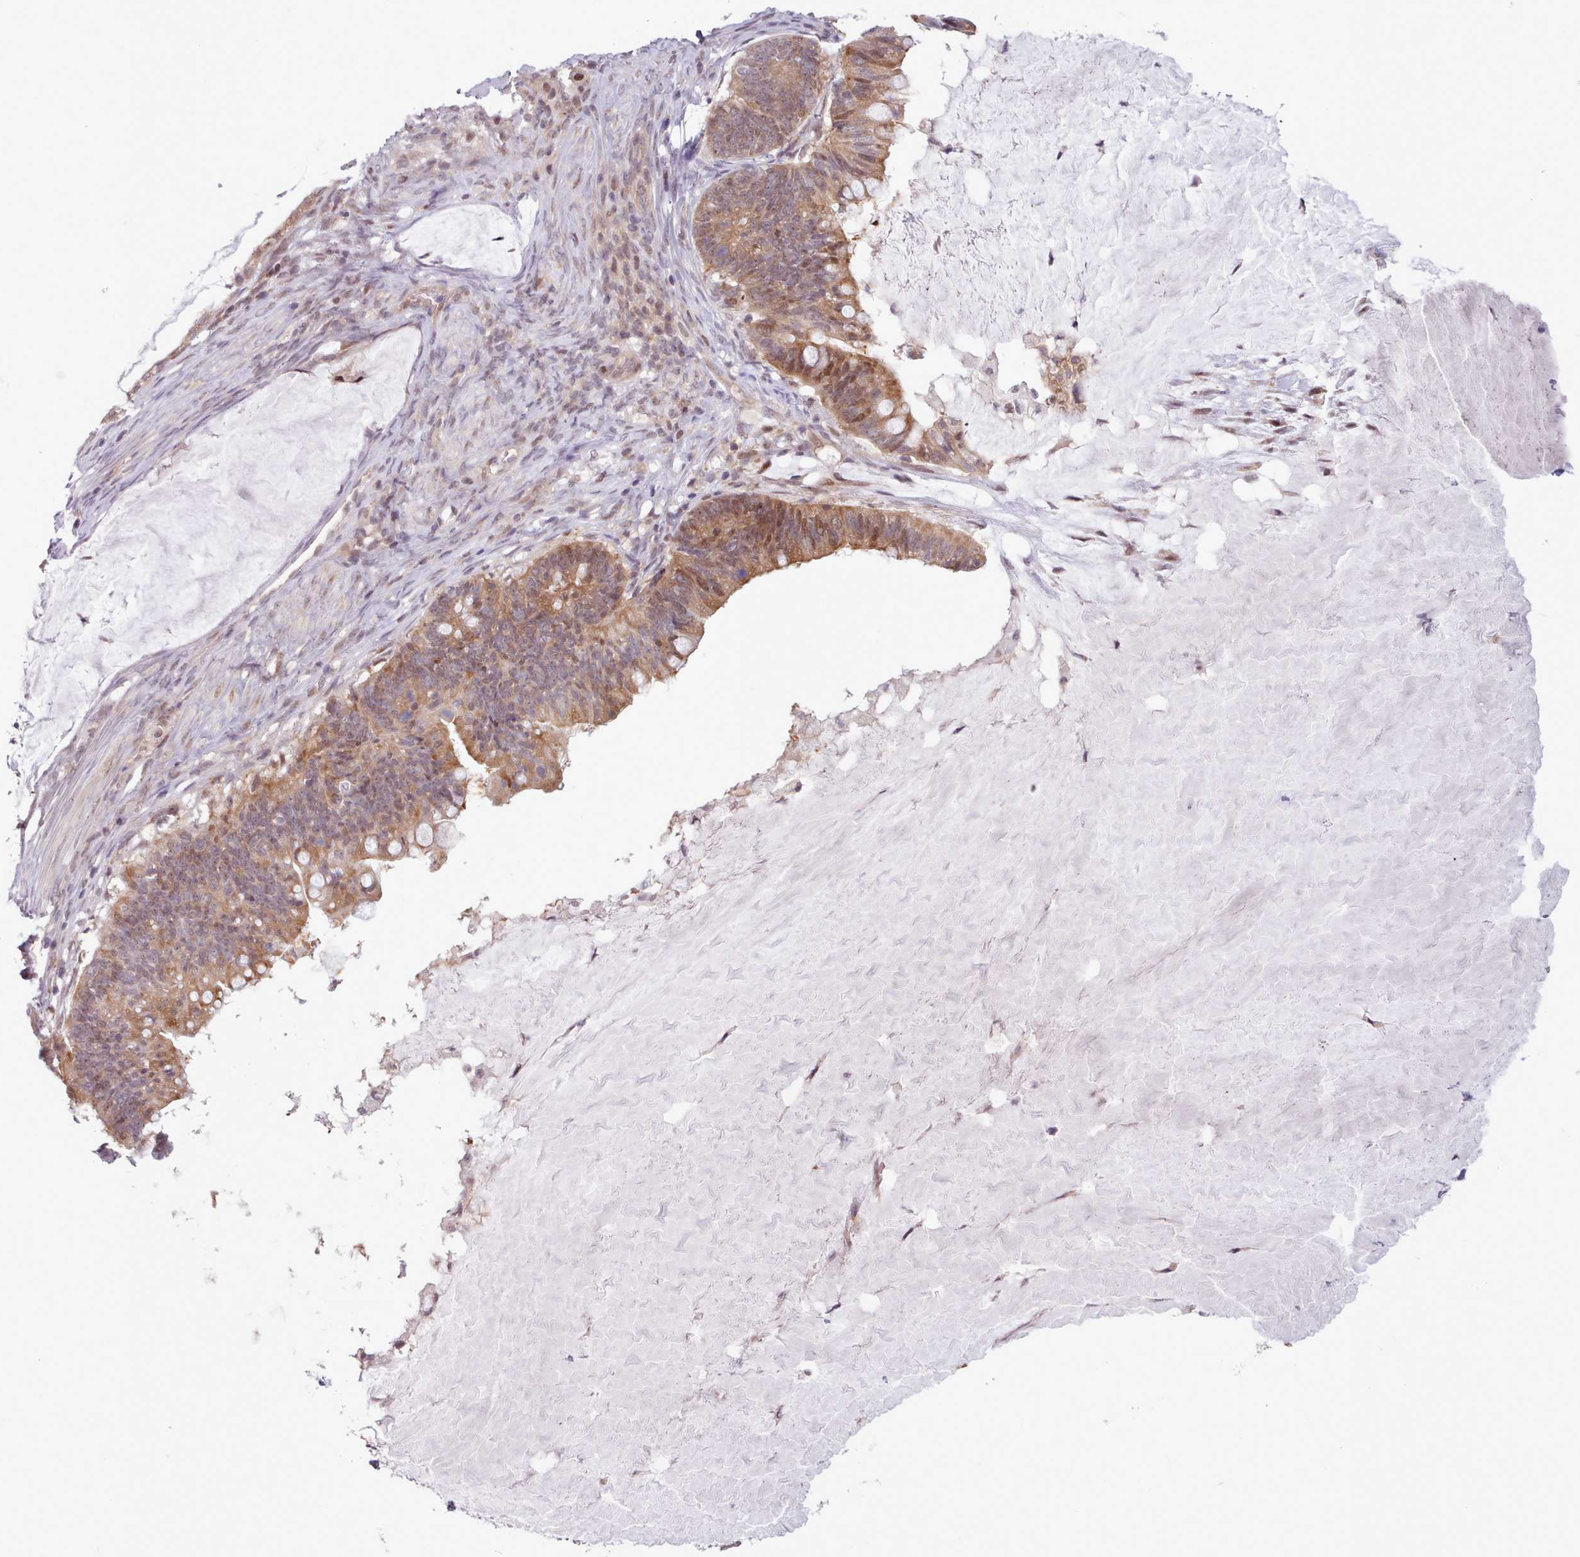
{"staining": {"intensity": "moderate", "quantity": ">75%", "location": "cytoplasmic/membranous"}, "tissue": "ovarian cancer", "cell_type": "Tumor cells", "image_type": "cancer", "snomed": [{"axis": "morphology", "description": "Cystadenocarcinoma, mucinous, NOS"}, {"axis": "topography", "description": "Ovary"}], "caption": "Human ovarian mucinous cystadenocarcinoma stained for a protein (brown) shows moderate cytoplasmic/membranous positive staining in about >75% of tumor cells.", "gene": "KBTBD7", "patient": {"sex": "female", "age": 61}}